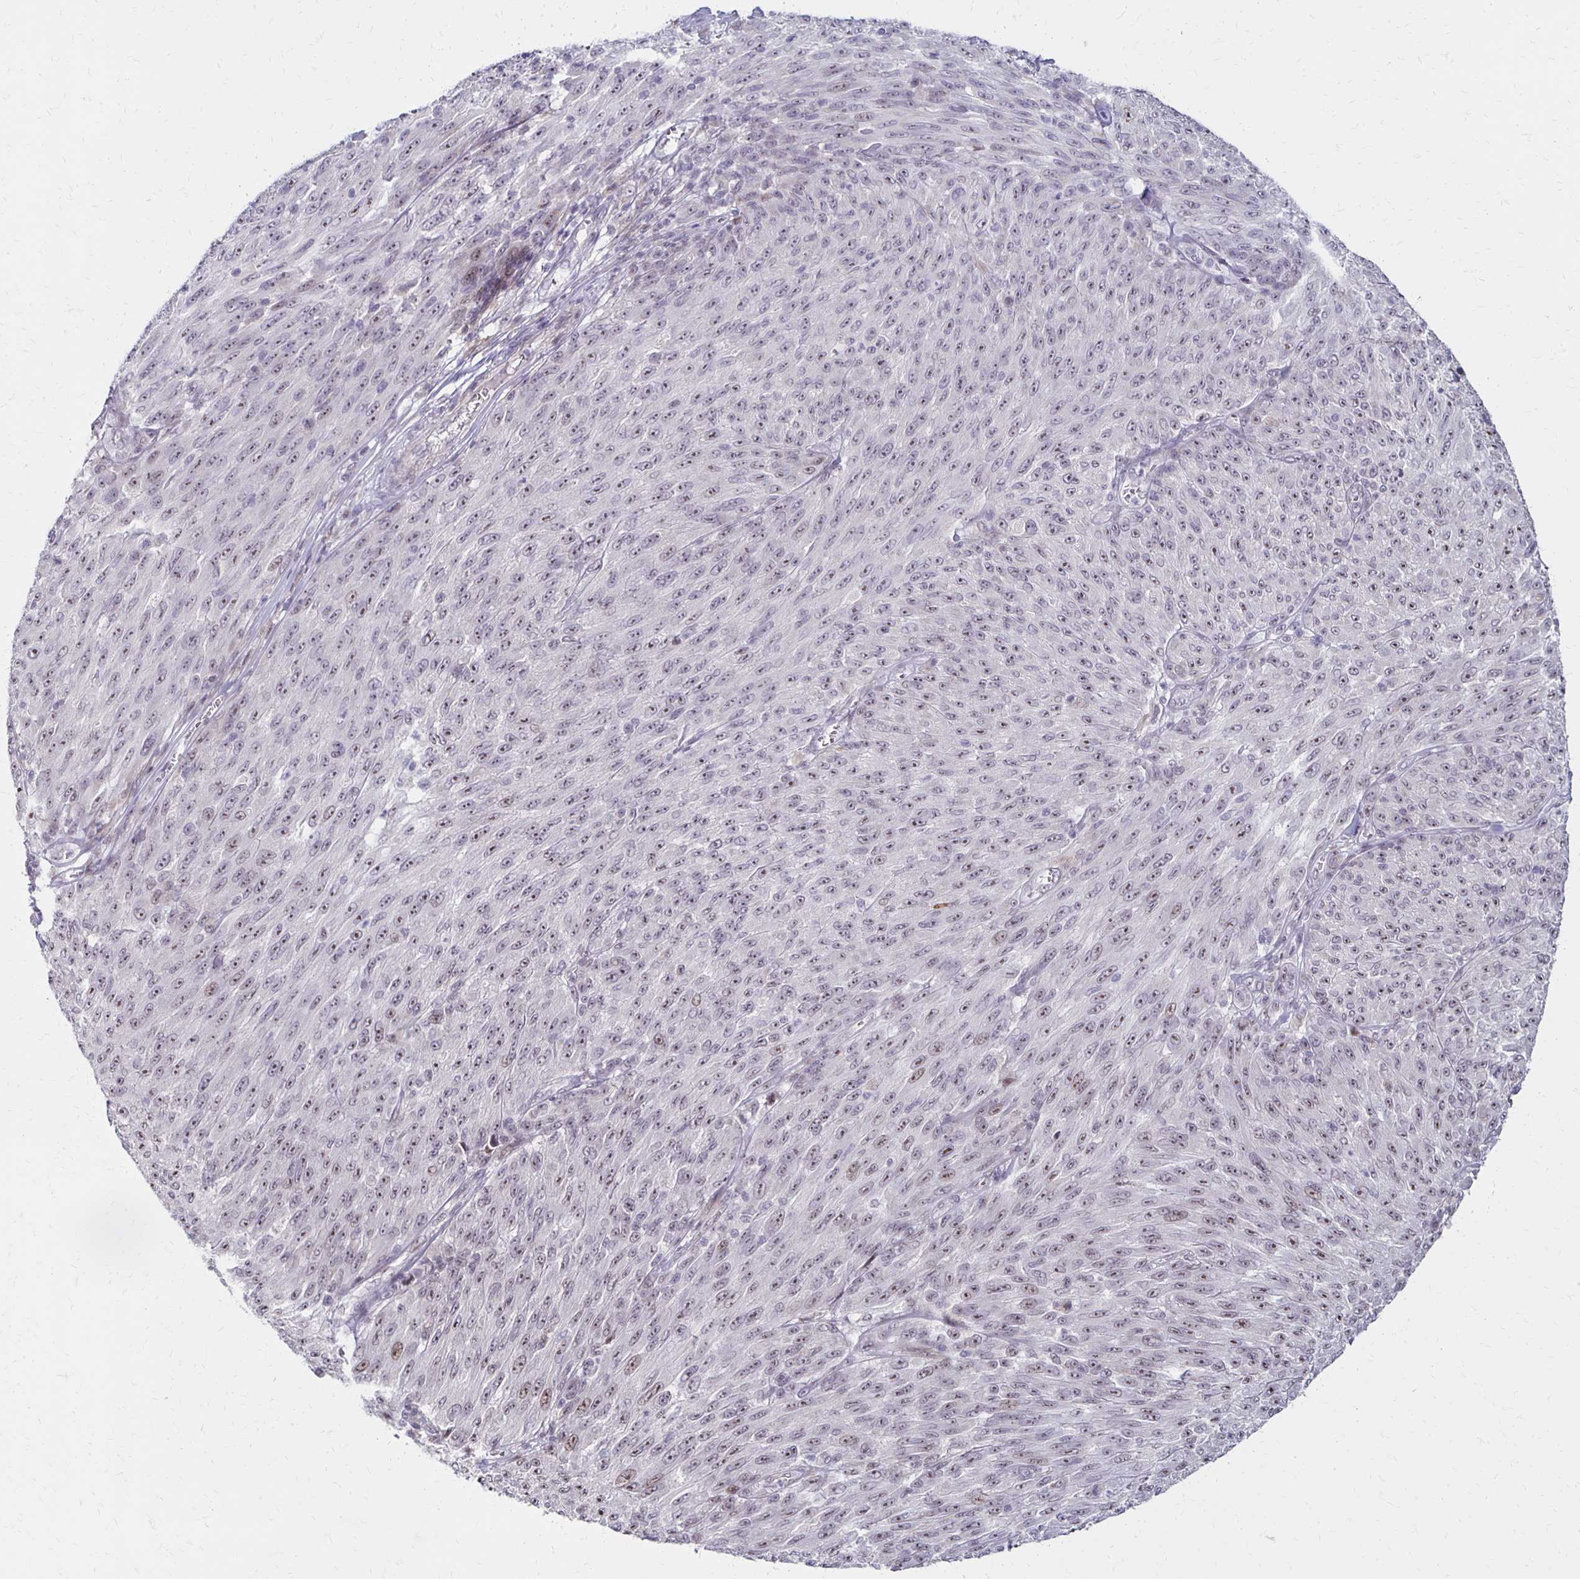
{"staining": {"intensity": "weak", "quantity": "25%-75%", "location": "nuclear"}, "tissue": "melanoma", "cell_type": "Tumor cells", "image_type": "cancer", "snomed": [{"axis": "morphology", "description": "Malignant melanoma, NOS"}, {"axis": "topography", "description": "Skin"}], "caption": "The photomicrograph shows a brown stain indicating the presence of a protein in the nuclear of tumor cells in malignant melanoma.", "gene": "DAGLA", "patient": {"sex": "male", "age": 85}}